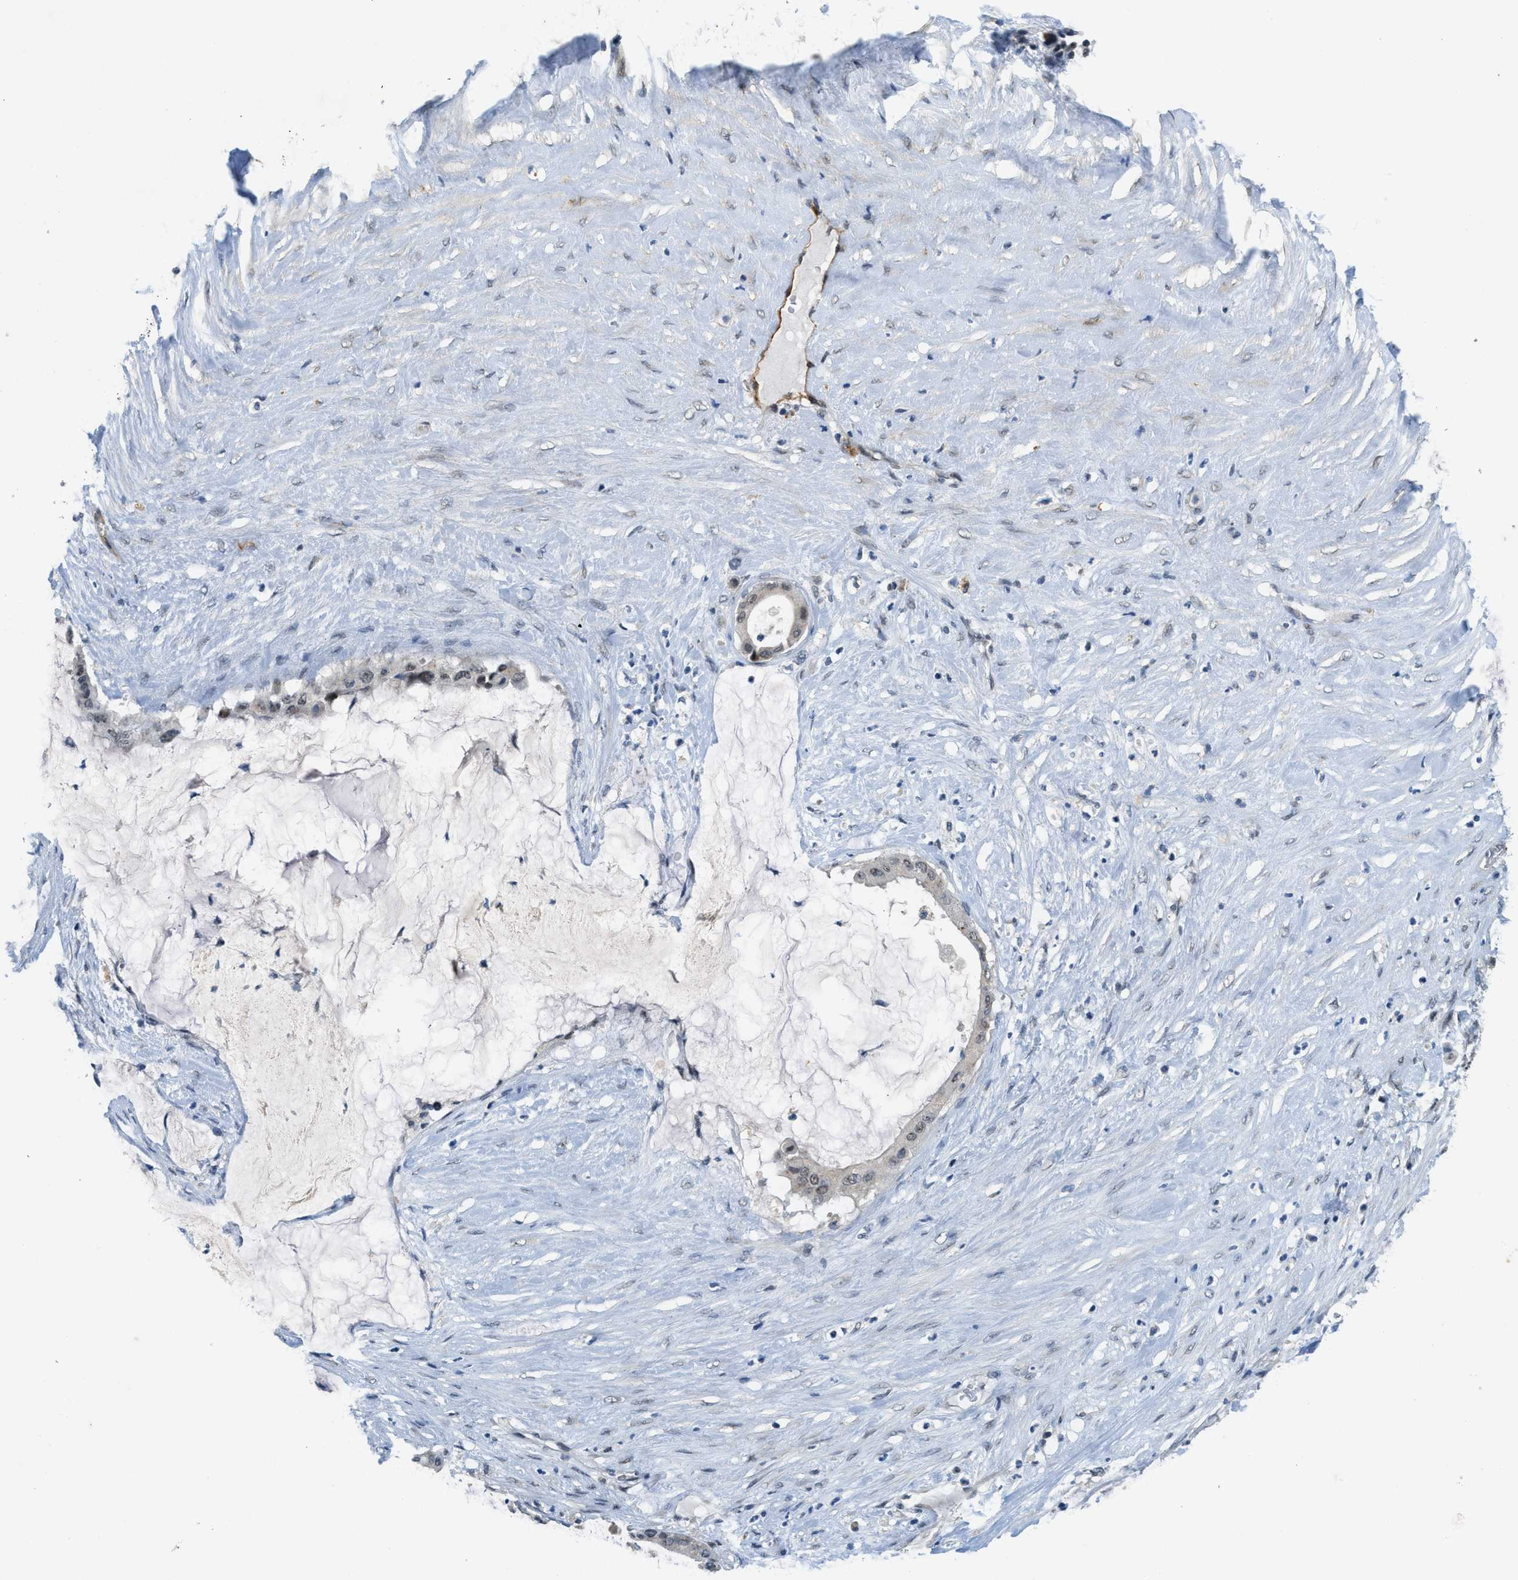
{"staining": {"intensity": "negative", "quantity": "none", "location": "none"}, "tissue": "pancreatic cancer", "cell_type": "Tumor cells", "image_type": "cancer", "snomed": [{"axis": "morphology", "description": "Adenocarcinoma, NOS"}, {"axis": "topography", "description": "Pancreas"}], "caption": "A photomicrograph of pancreatic cancer stained for a protein shows no brown staining in tumor cells.", "gene": "SLCO2A1", "patient": {"sex": "male", "age": 41}}